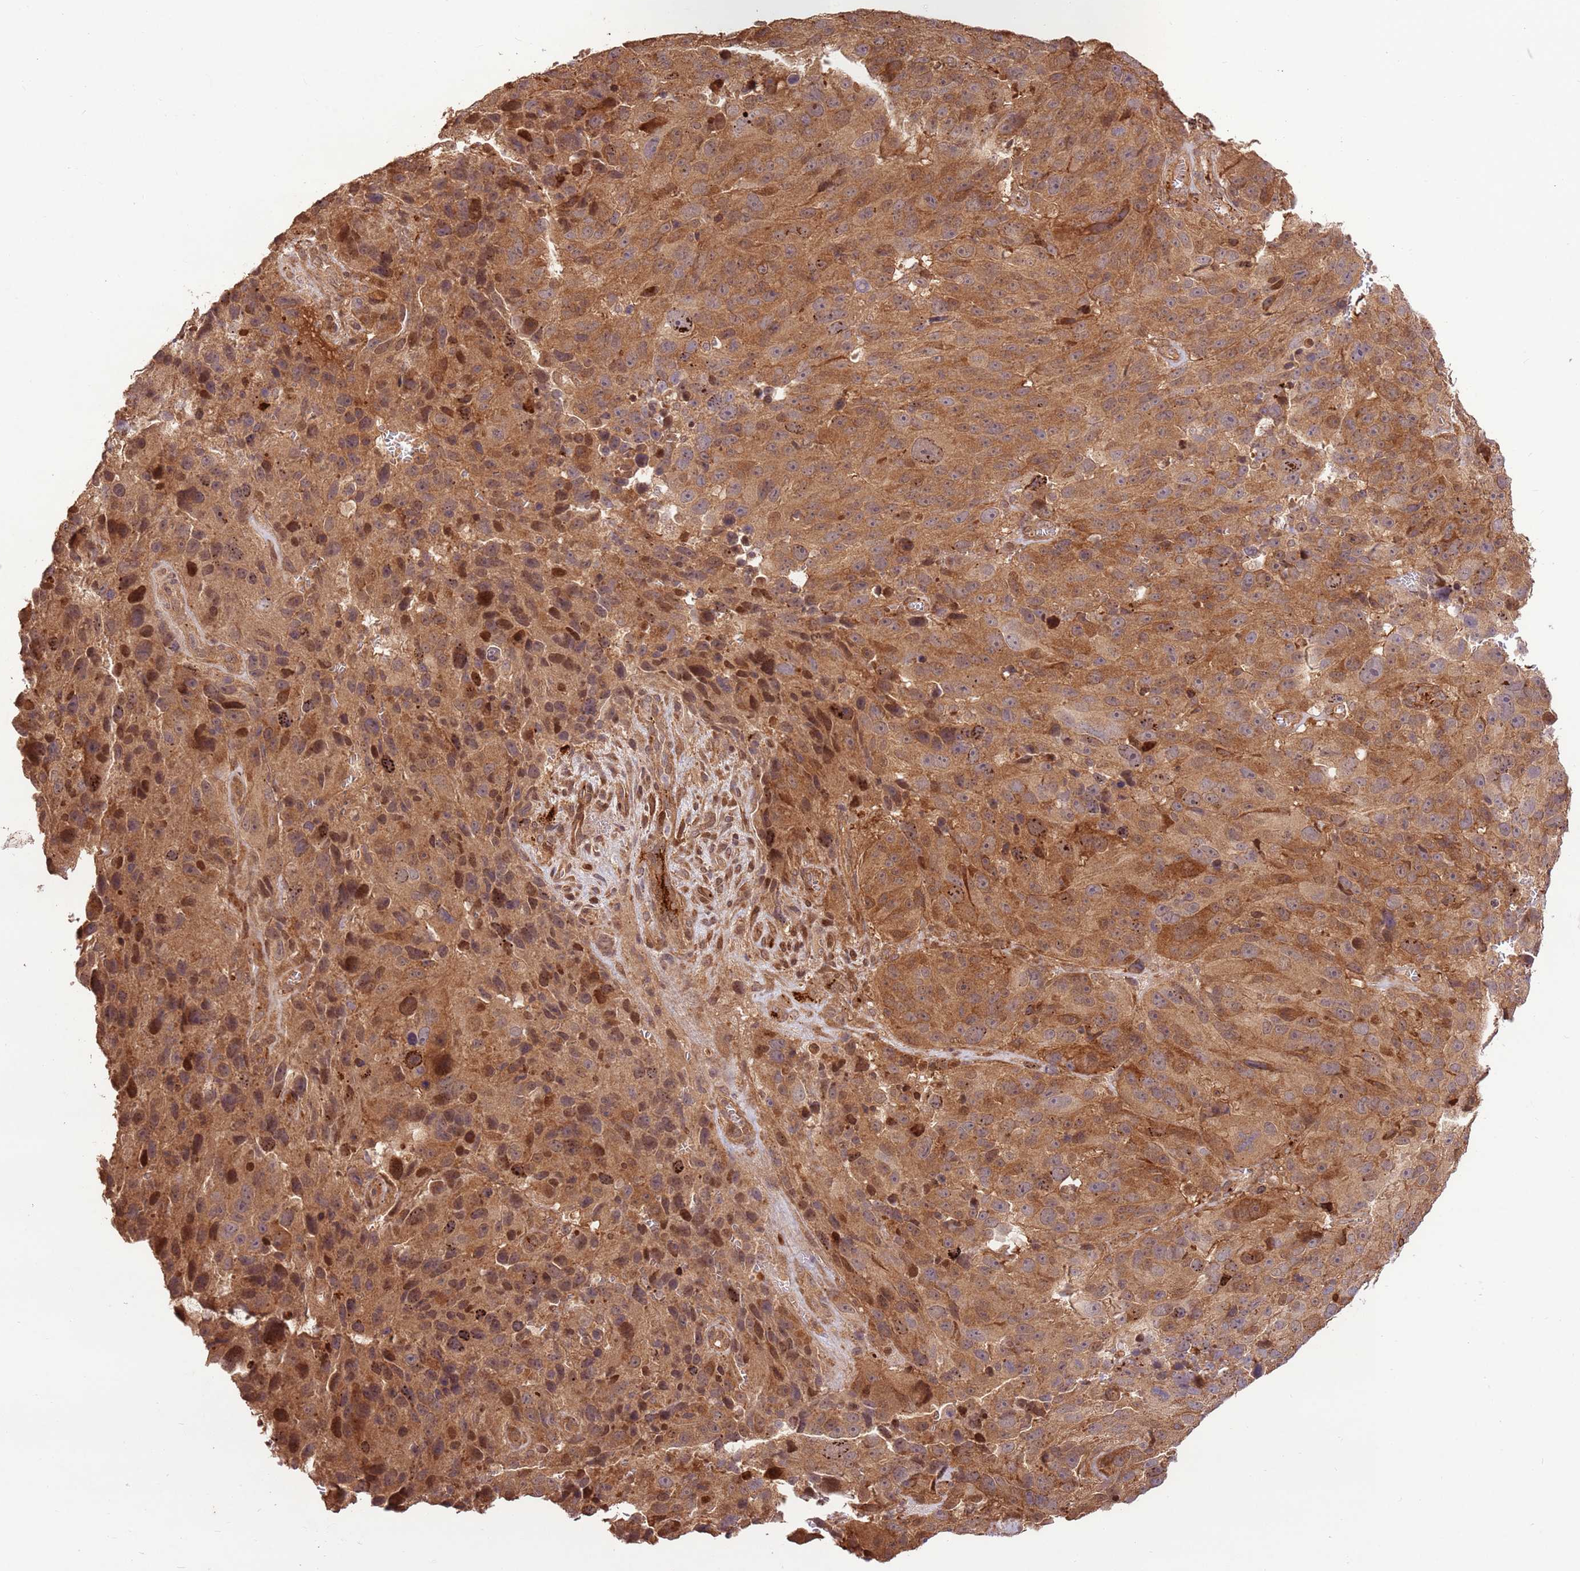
{"staining": {"intensity": "moderate", "quantity": ">75%", "location": "cytoplasmic/membranous,nuclear"}, "tissue": "melanoma", "cell_type": "Tumor cells", "image_type": "cancer", "snomed": [{"axis": "morphology", "description": "Malignant melanoma, NOS"}, {"axis": "topography", "description": "Skin"}], "caption": "Protein analysis of malignant melanoma tissue demonstrates moderate cytoplasmic/membranous and nuclear staining in about >75% of tumor cells.", "gene": "CCDC112", "patient": {"sex": "male", "age": 84}}